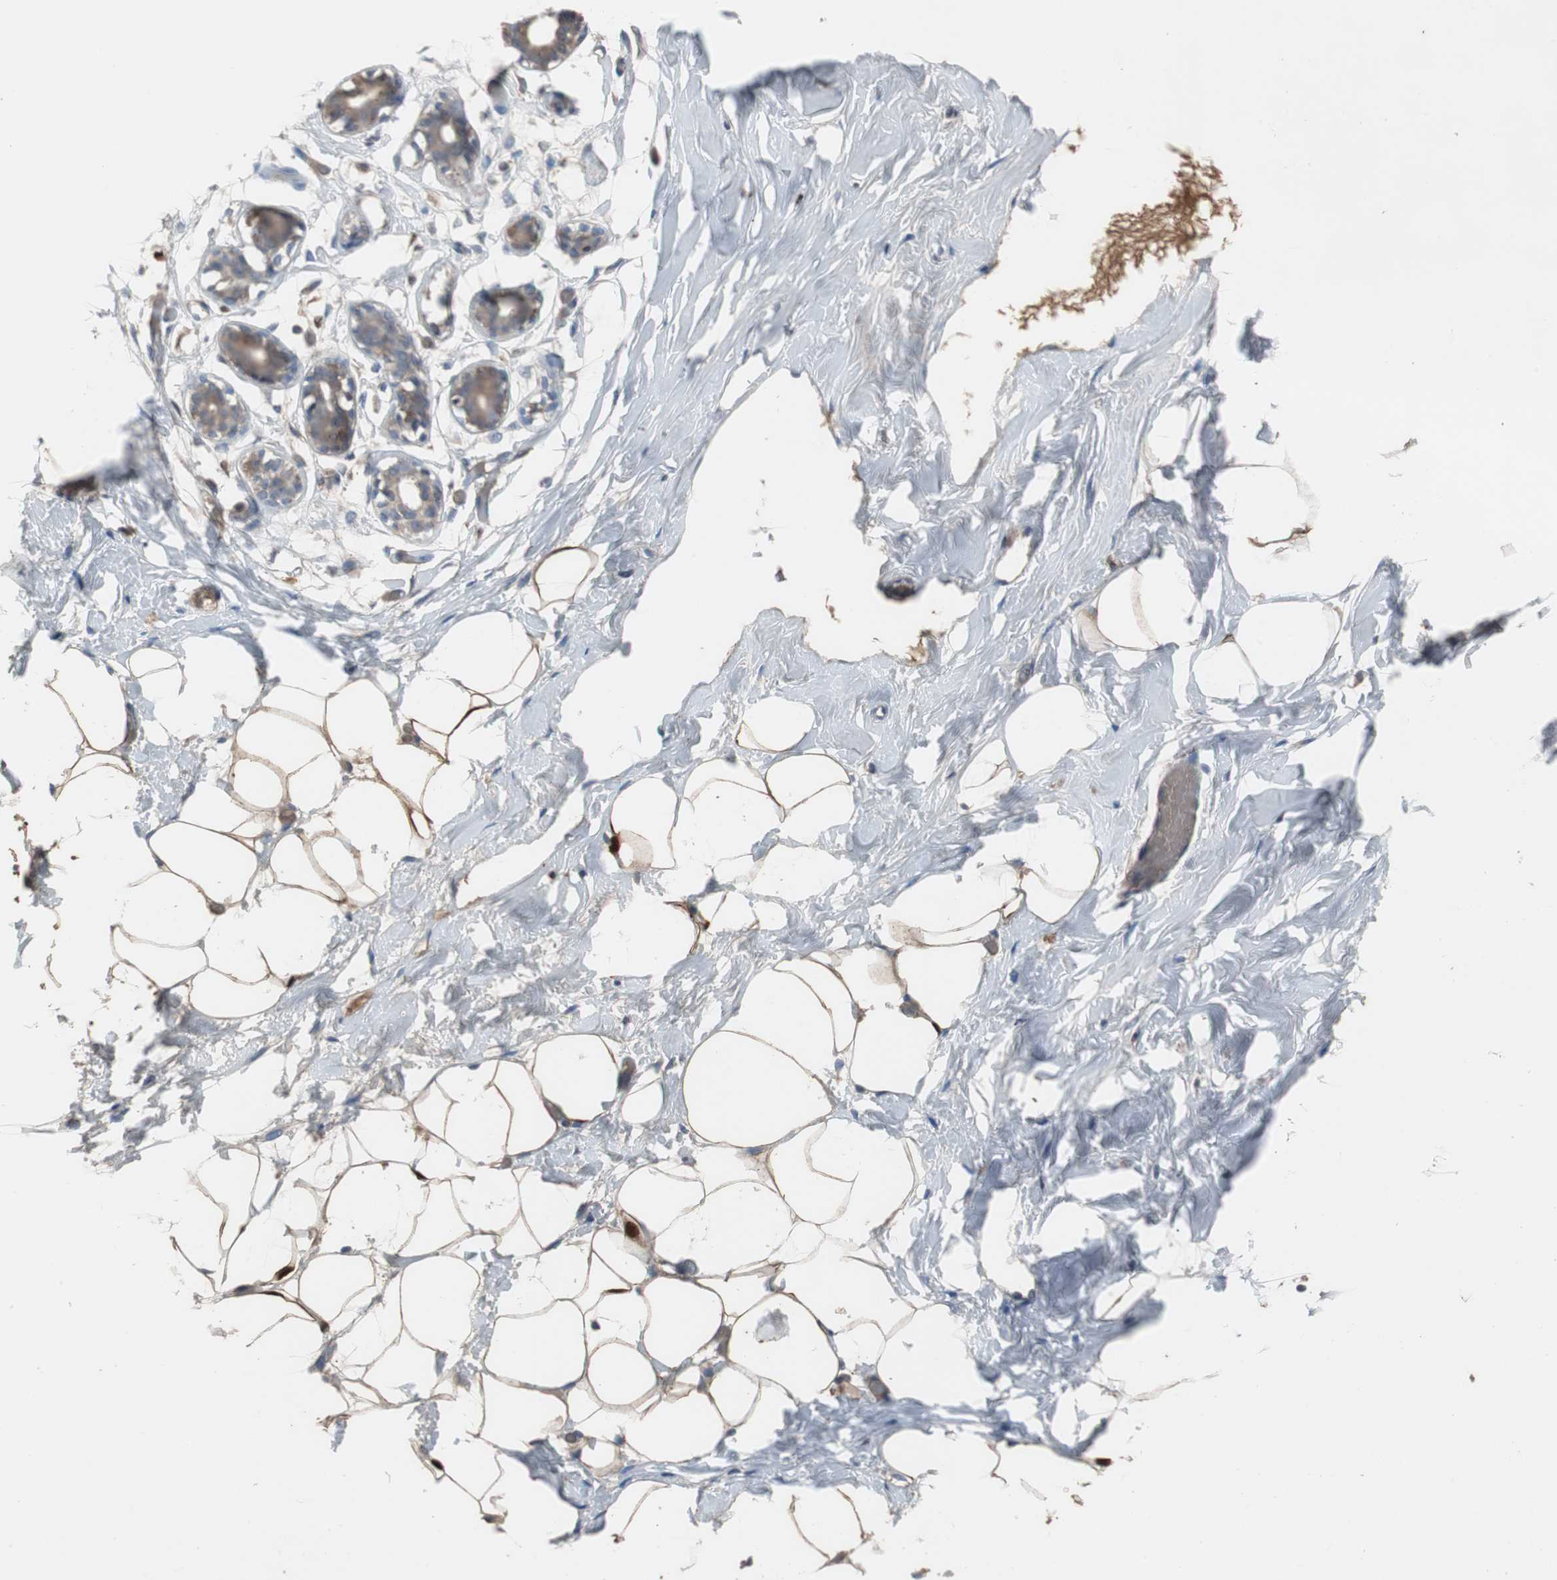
{"staining": {"intensity": "moderate", "quantity": ">75%", "location": "cytoplasmic/membranous,nuclear"}, "tissue": "adipose tissue", "cell_type": "Adipocytes", "image_type": "normal", "snomed": [{"axis": "morphology", "description": "Normal tissue, NOS"}, {"axis": "topography", "description": "Breast"}, {"axis": "topography", "description": "Soft tissue"}], "caption": "Adipocytes reveal medium levels of moderate cytoplasmic/membranous,nuclear expression in about >75% of cells in normal adipose tissue. The protein is stained brown, and the nuclei are stained in blue (DAB IHC with brightfield microscopy, high magnification).", "gene": "CALB2", "patient": {"sex": "female", "age": 25}}